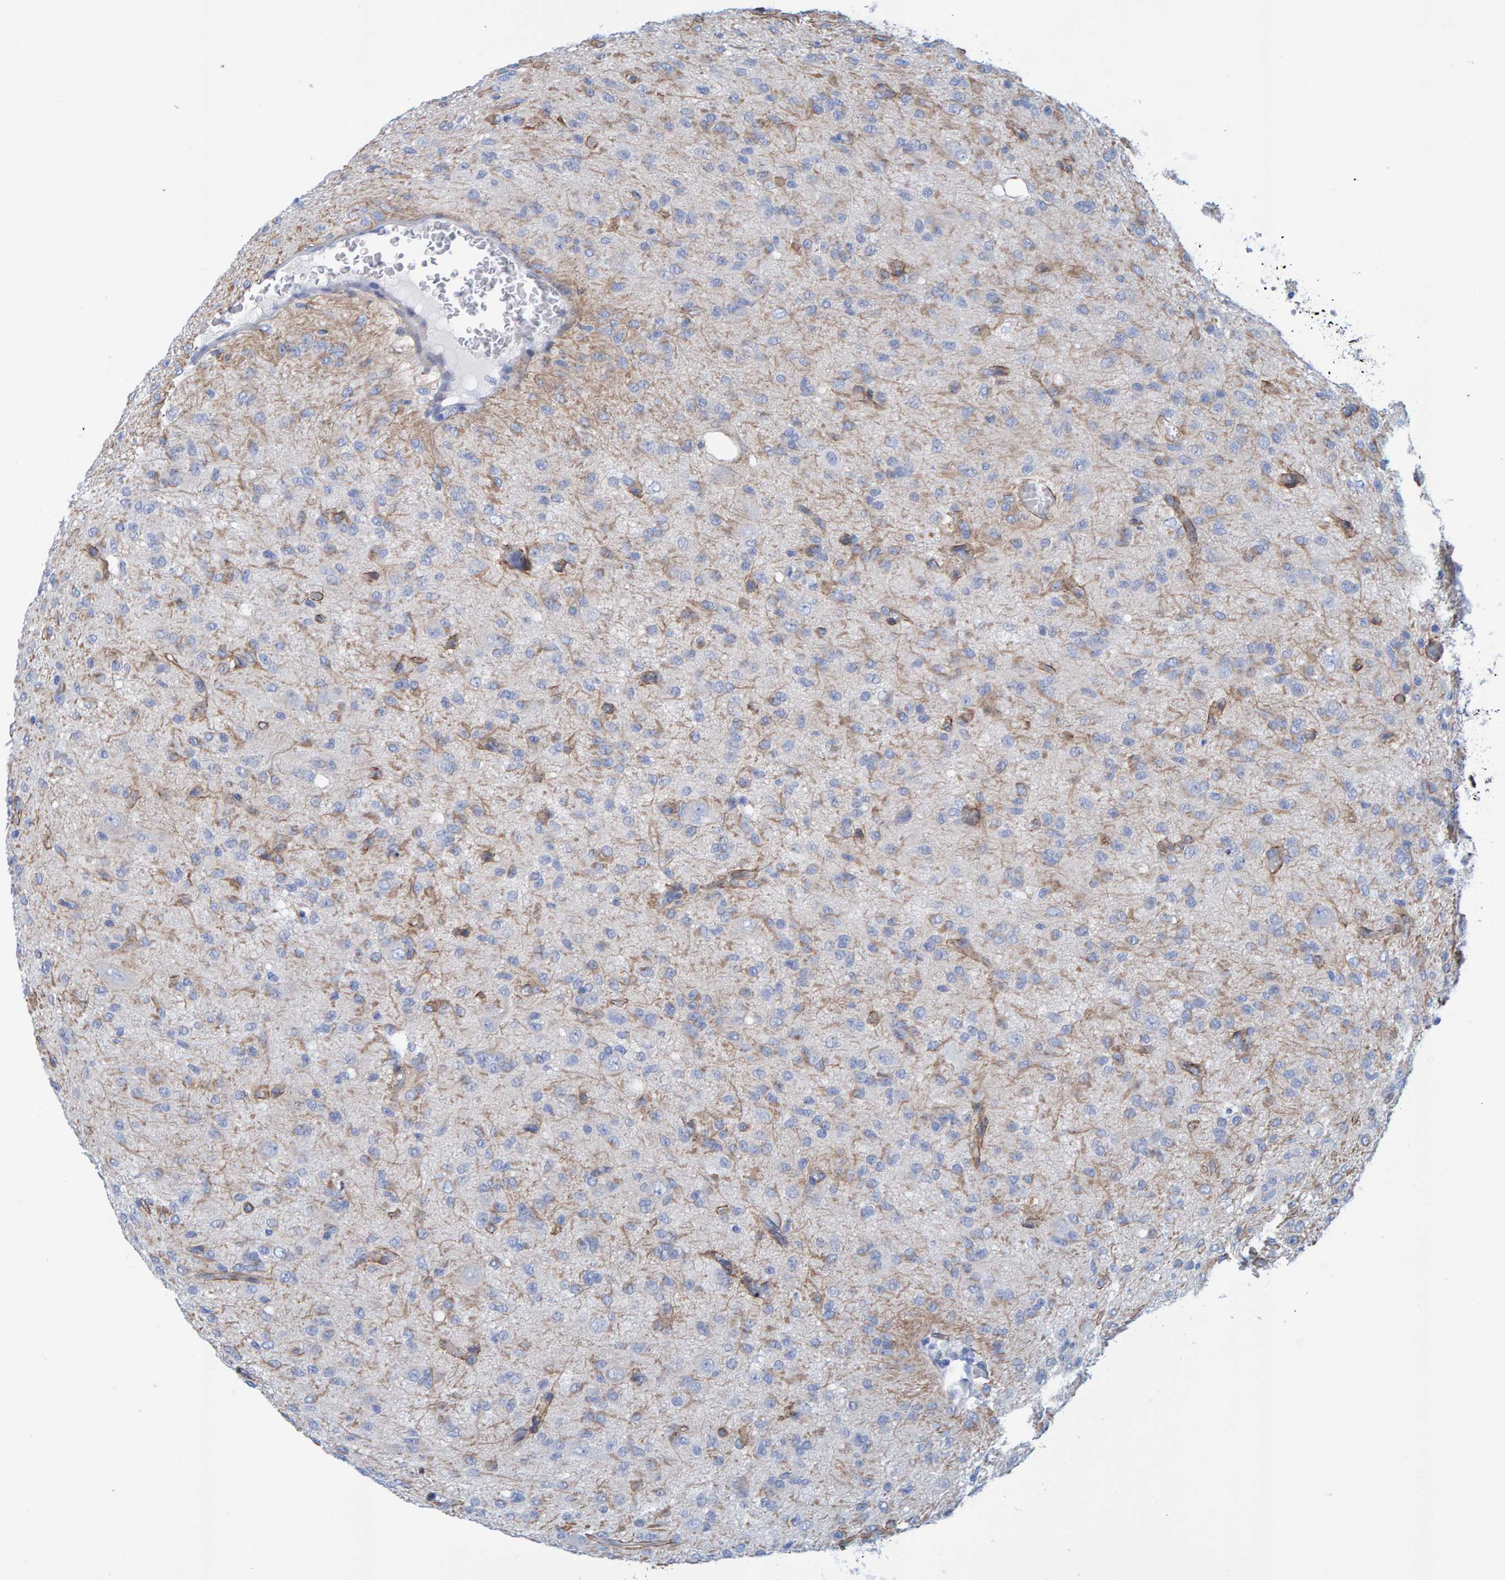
{"staining": {"intensity": "negative", "quantity": "none", "location": "none"}, "tissue": "glioma", "cell_type": "Tumor cells", "image_type": "cancer", "snomed": [{"axis": "morphology", "description": "Glioma, malignant, High grade"}, {"axis": "topography", "description": "Brain"}], "caption": "This is a image of immunohistochemistry (IHC) staining of glioma, which shows no expression in tumor cells.", "gene": "JAKMIP3", "patient": {"sex": "female", "age": 59}}